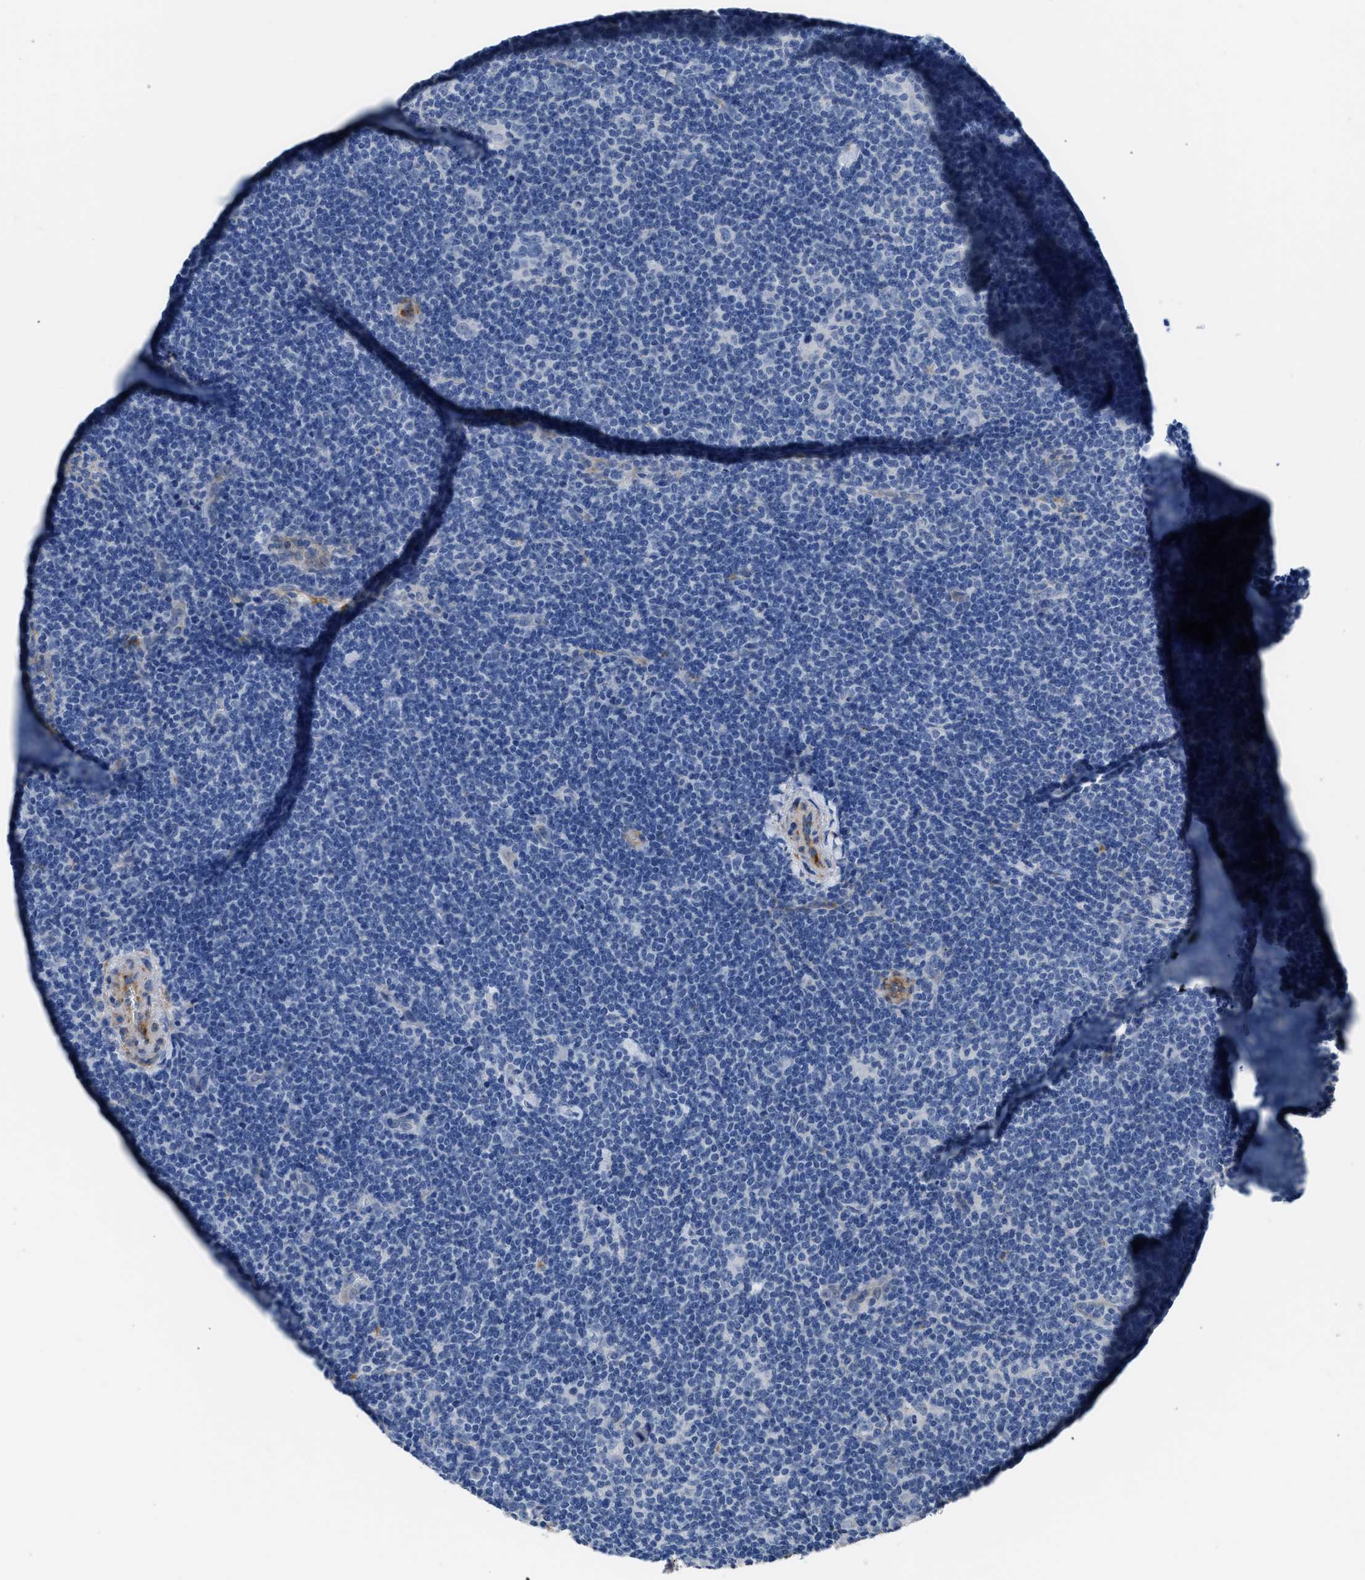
{"staining": {"intensity": "negative", "quantity": "none", "location": "none"}, "tissue": "lymphoma", "cell_type": "Tumor cells", "image_type": "cancer", "snomed": [{"axis": "morphology", "description": "Hodgkin's disease, NOS"}, {"axis": "topography", "description": "Lymph node"}], "caption": "Human lymphoma stained for a protein using immunohistochemistry (IHC) exhibits no expression in tumor cells.", "gene": "ZSWIM5", "patient": {"sex": "female", "age": 57}}